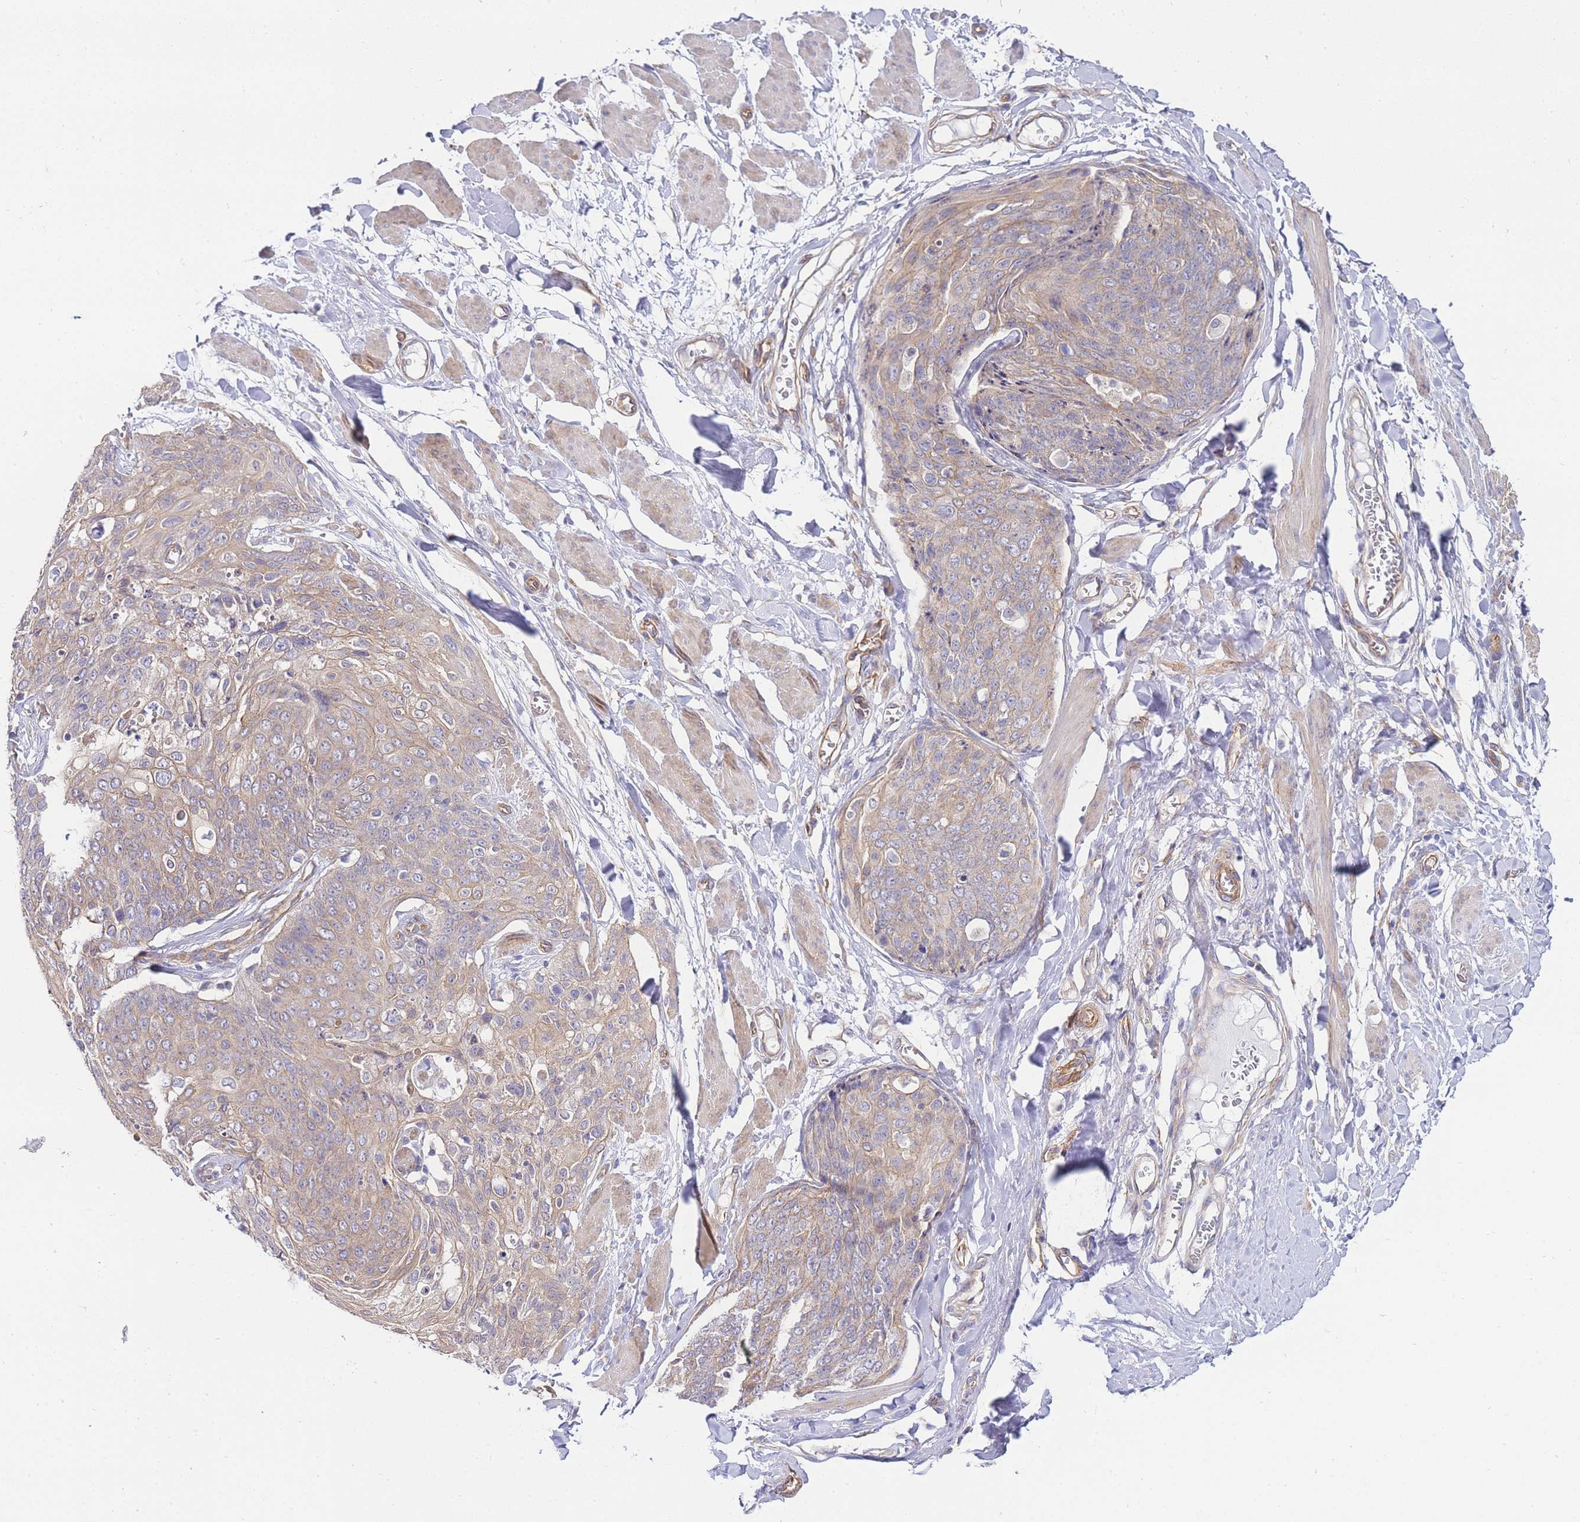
{"staining": {"intensity": "weak", "quantity": ">75%", "location": "cytoplasmic/membranous"}, "tissue": "skin cancer", "cell_type": "Tumor cells", "image_type": "cancer", "snomed": [{"axis": "morphology", "description": "Squamous cell carcinoma, NOS"}, {"axis": "topography", "description": "Skin"}, {"axis": "topography", "description": "Vulva"}], "caption": "Squamous cell carcinoma (skin) stained for a protein (brown) displays weak cytoplasmic/membranous positive staining in about >75% of tumor cells.", "gene": "PDCD7", "patient": {"sex": "female", "age": 85}}